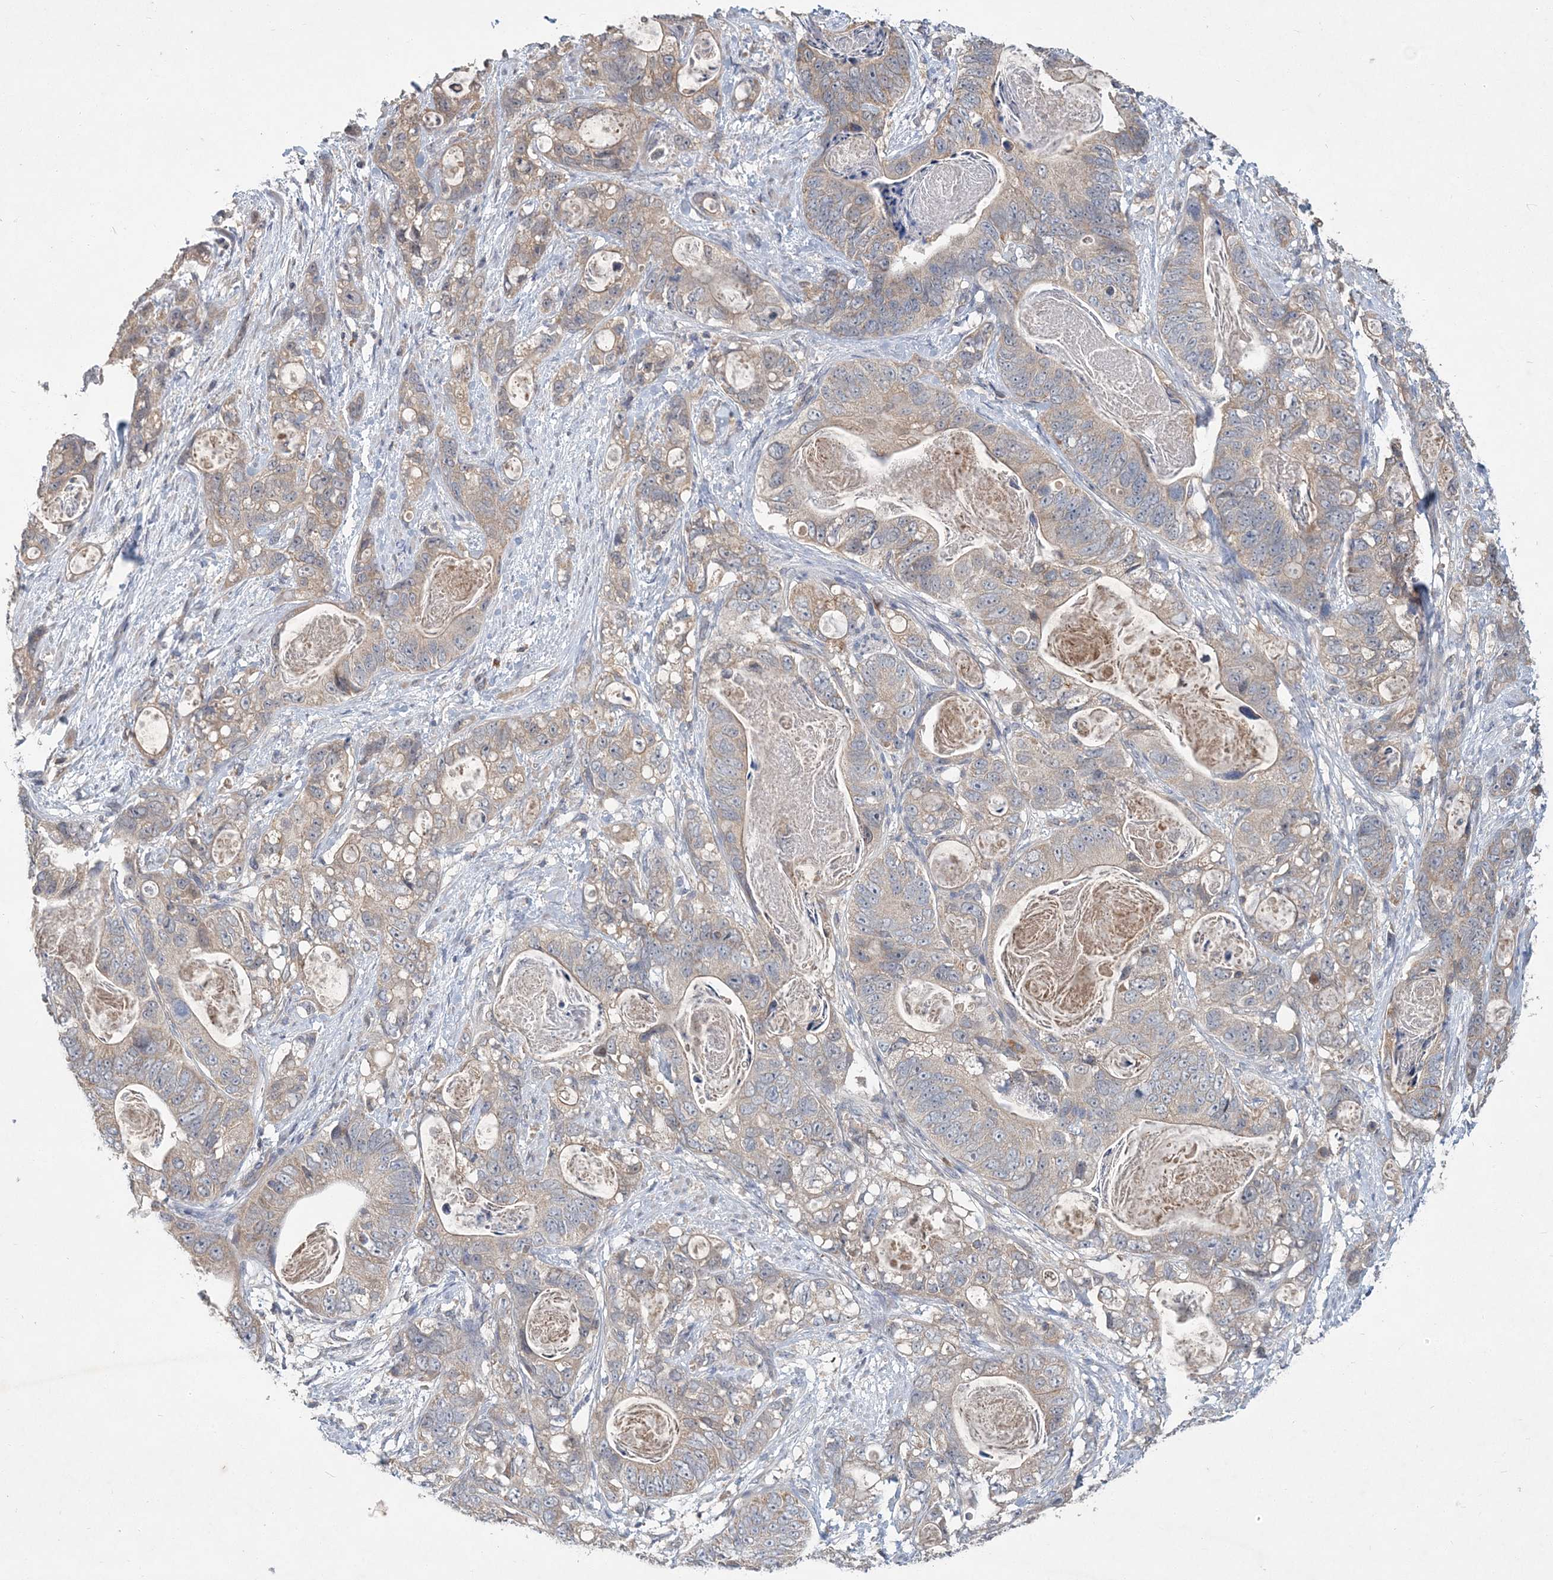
{"staining": {"intensity": "weak", "quantity": ">75%", "location": "cytoplasmic/membranous"}, "tissue": "stomach cancer", "cell_type": "Tumor cells", "image_type": "cancer", "snomed": [{"axis": "morphology", "description": "Normal tissue, NOS"}, {"axis": "morphology", "description": "Adenocarcinoma, NOS"}, {"axis": "topography", "description": "Stomach"}], "caption": "Immunohistochemical staining of stomach cancer reveals low levels of weak cytoplasmic/membranous protein positivity in approximately >75% of tumor cells.", "gene": "RNF25", "patient": {"sex": "female", "age": 89}}